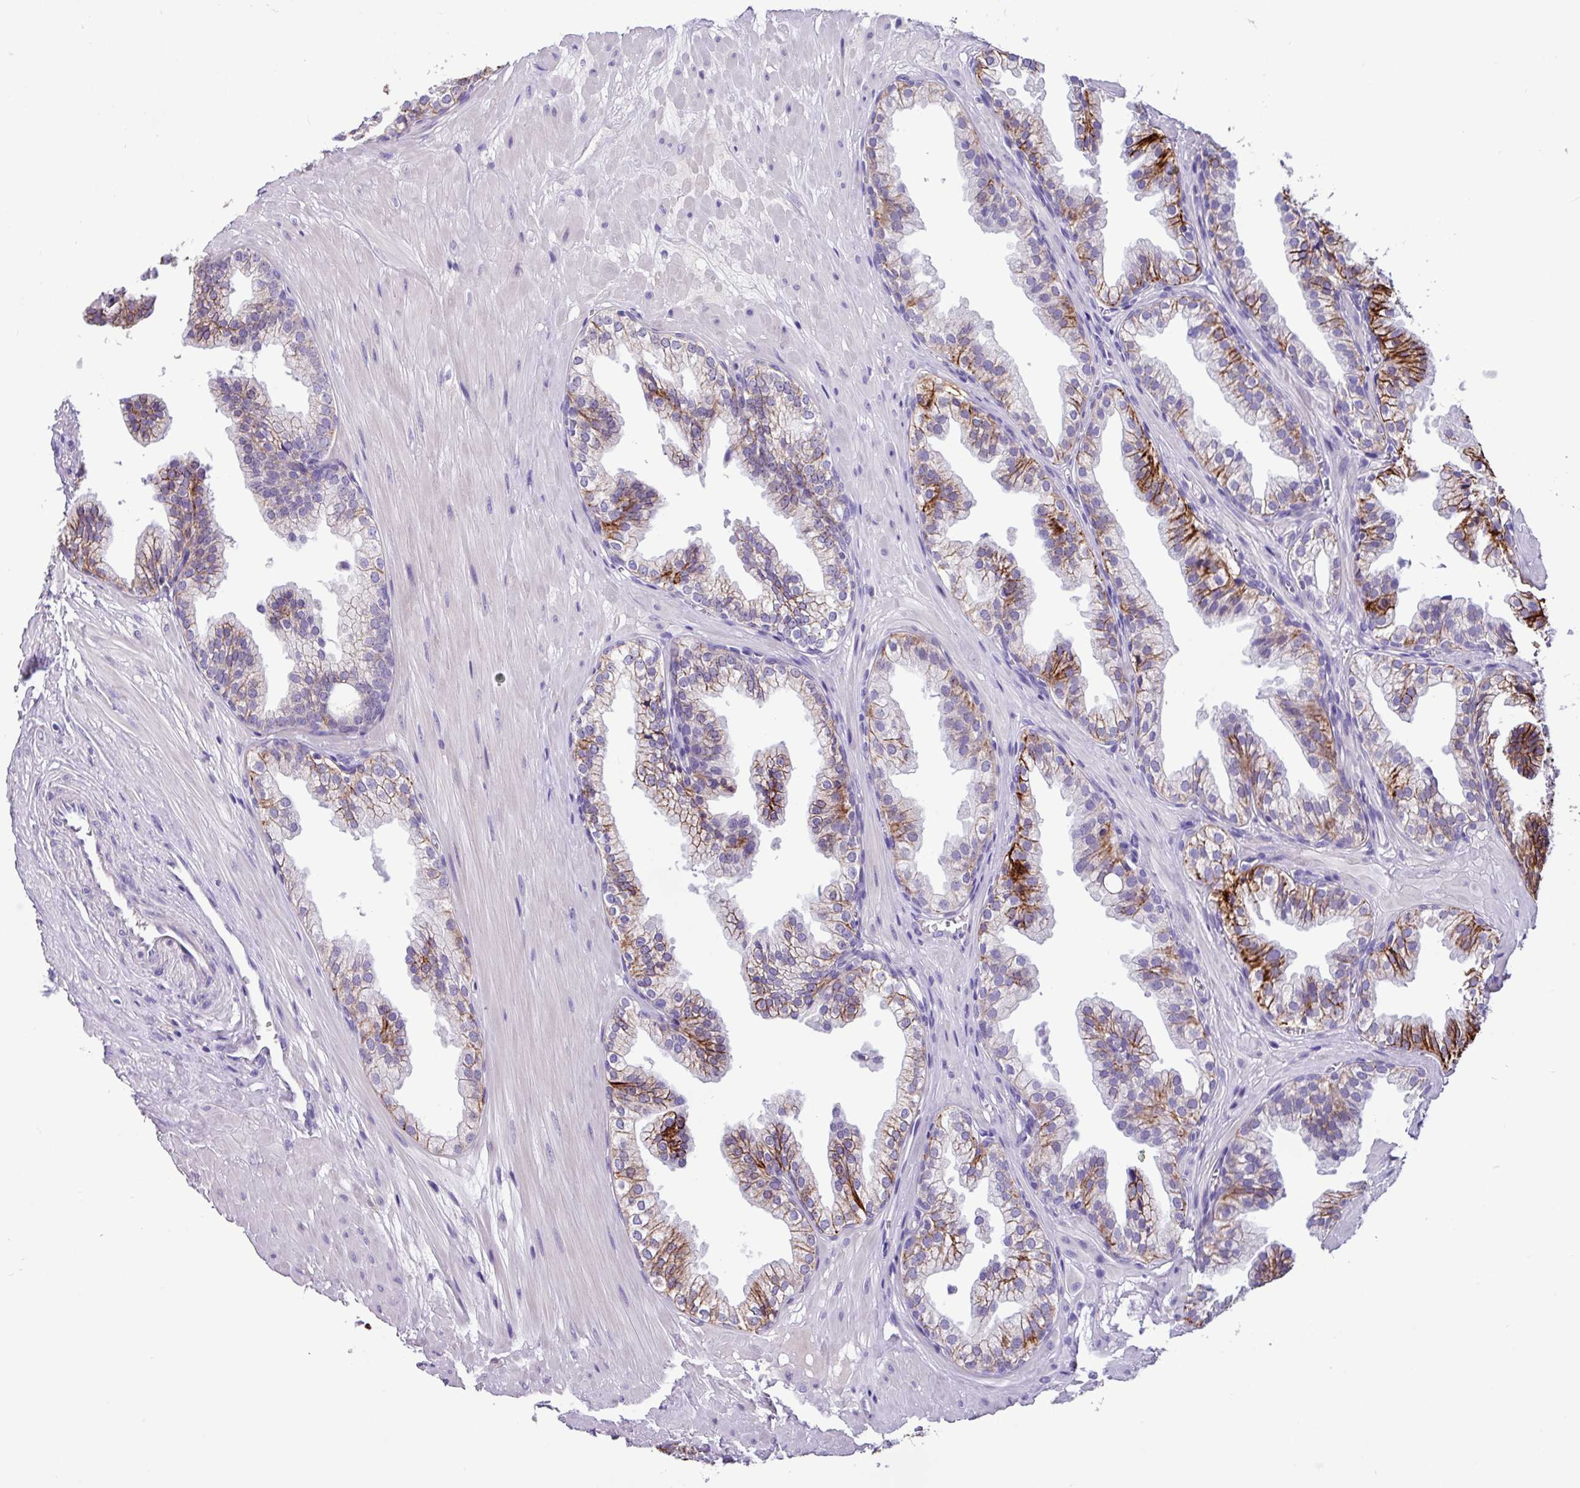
{"staining": {"intensity": "strong", "quantity": "25%-75%", "location": "cytoplasmic/membranous"}, "tissue": "prostate", "cell_type": "Glandular cells", "image_type": "normal", "snomed": [{"axis": "morphology", "description": "Normal tissue, NOS"}, {"axis": "topography", "description": "Prostate"}, {"axis": "topography", "description": "Peripheral nerve tissue"}], "caption": "Prostate stained for a protein (brown) shows strong cytoplasmic/membranous positive expression in approximately 25%-75% of glandular cells.", "gene": "EPCAM", "patient": {"sex": "male", "age": 55}}